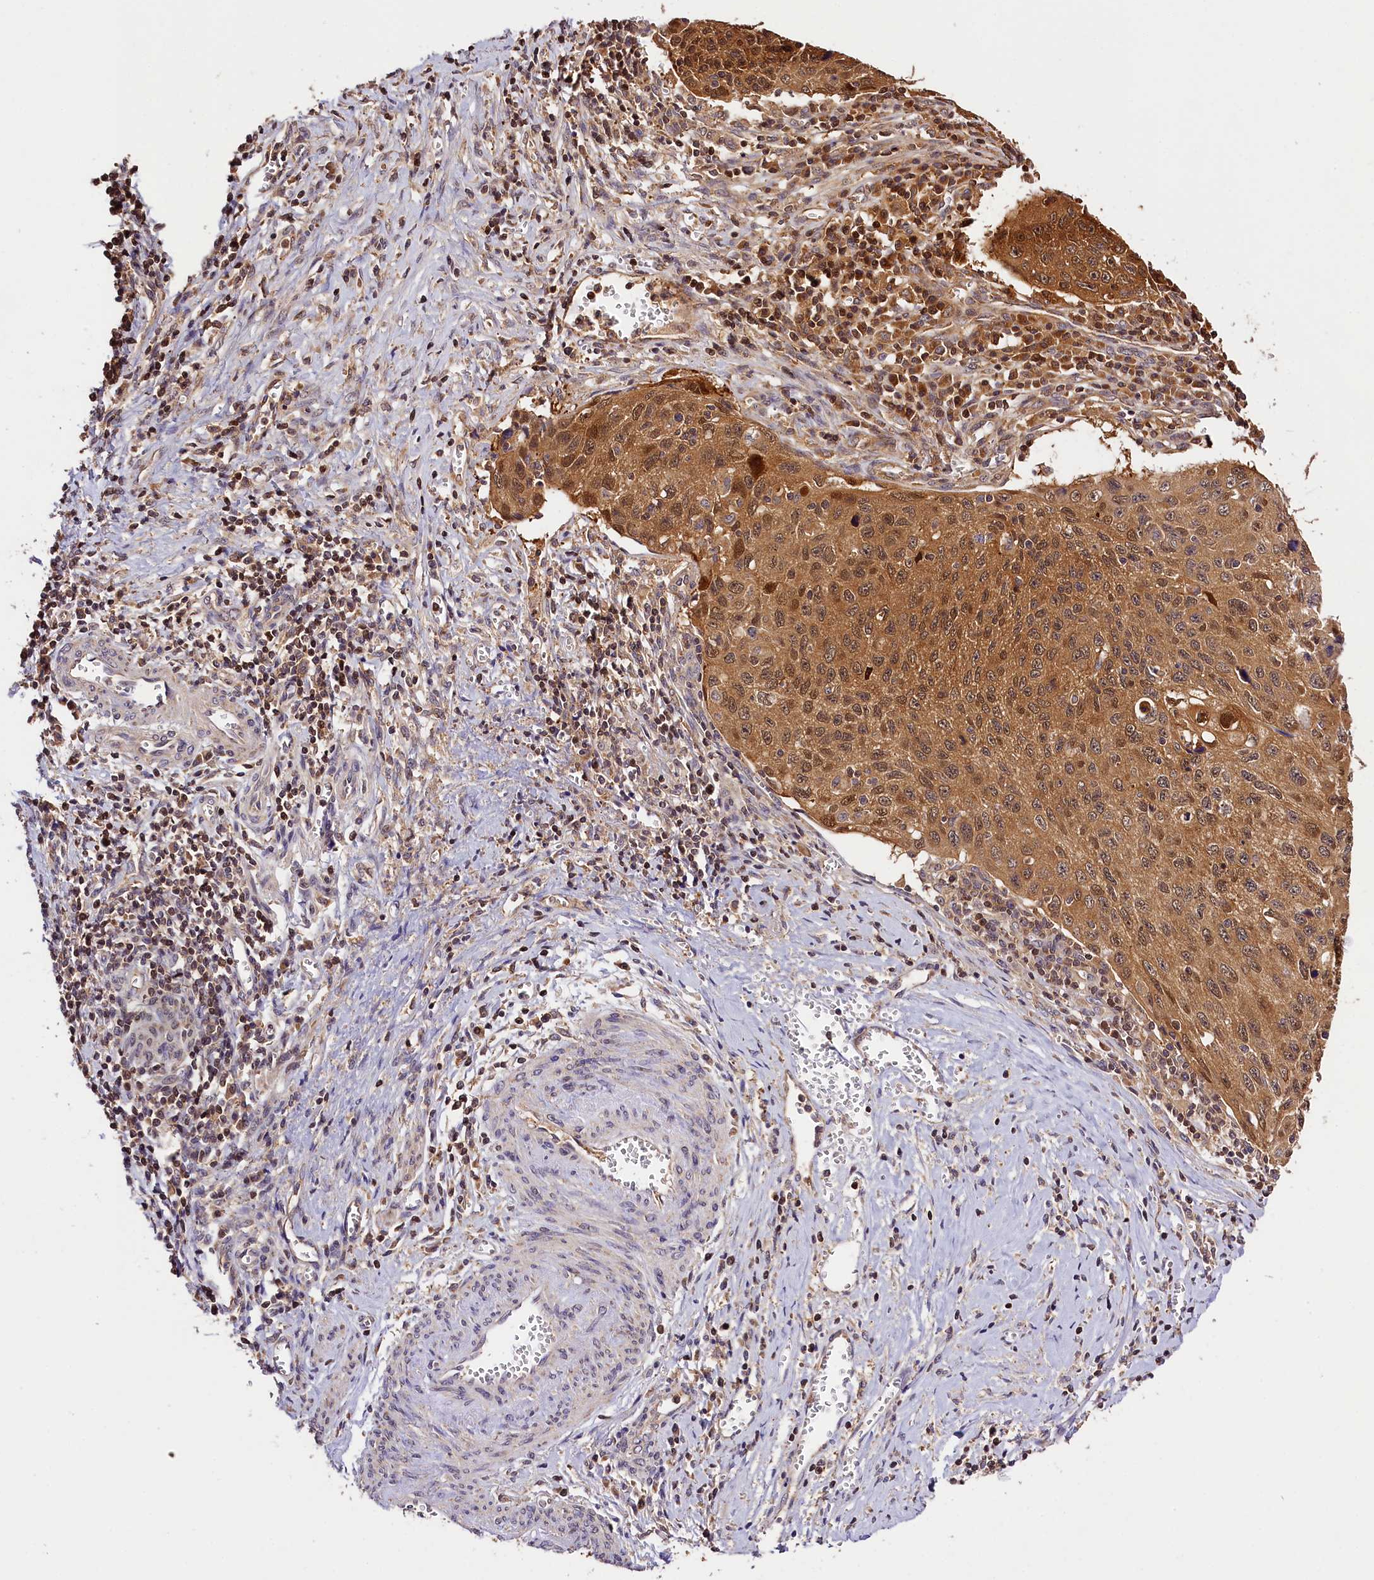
{"staining": {"intensity": "moderate", "quantity": ">75%", "location": "cytoplasmic/membranous,nuclear"}, "tissue": "cervical cancer", "cell_type": "Tumor cells", "image_type": "cancer", "snomed": [{"axis": "morphology", "description": "Squamous cell carcinoma, NOS"}, {"axis": "topography", "description": "Cervix"}], "caption": "Squamous cell carcinoma (cervical) tissue reveals moderate cytoplasmic/membranous and nuclear staining in approximately >75% of tumor cells", "gene": "KPTN", "patient": {"sex": "female", "age": 53}}